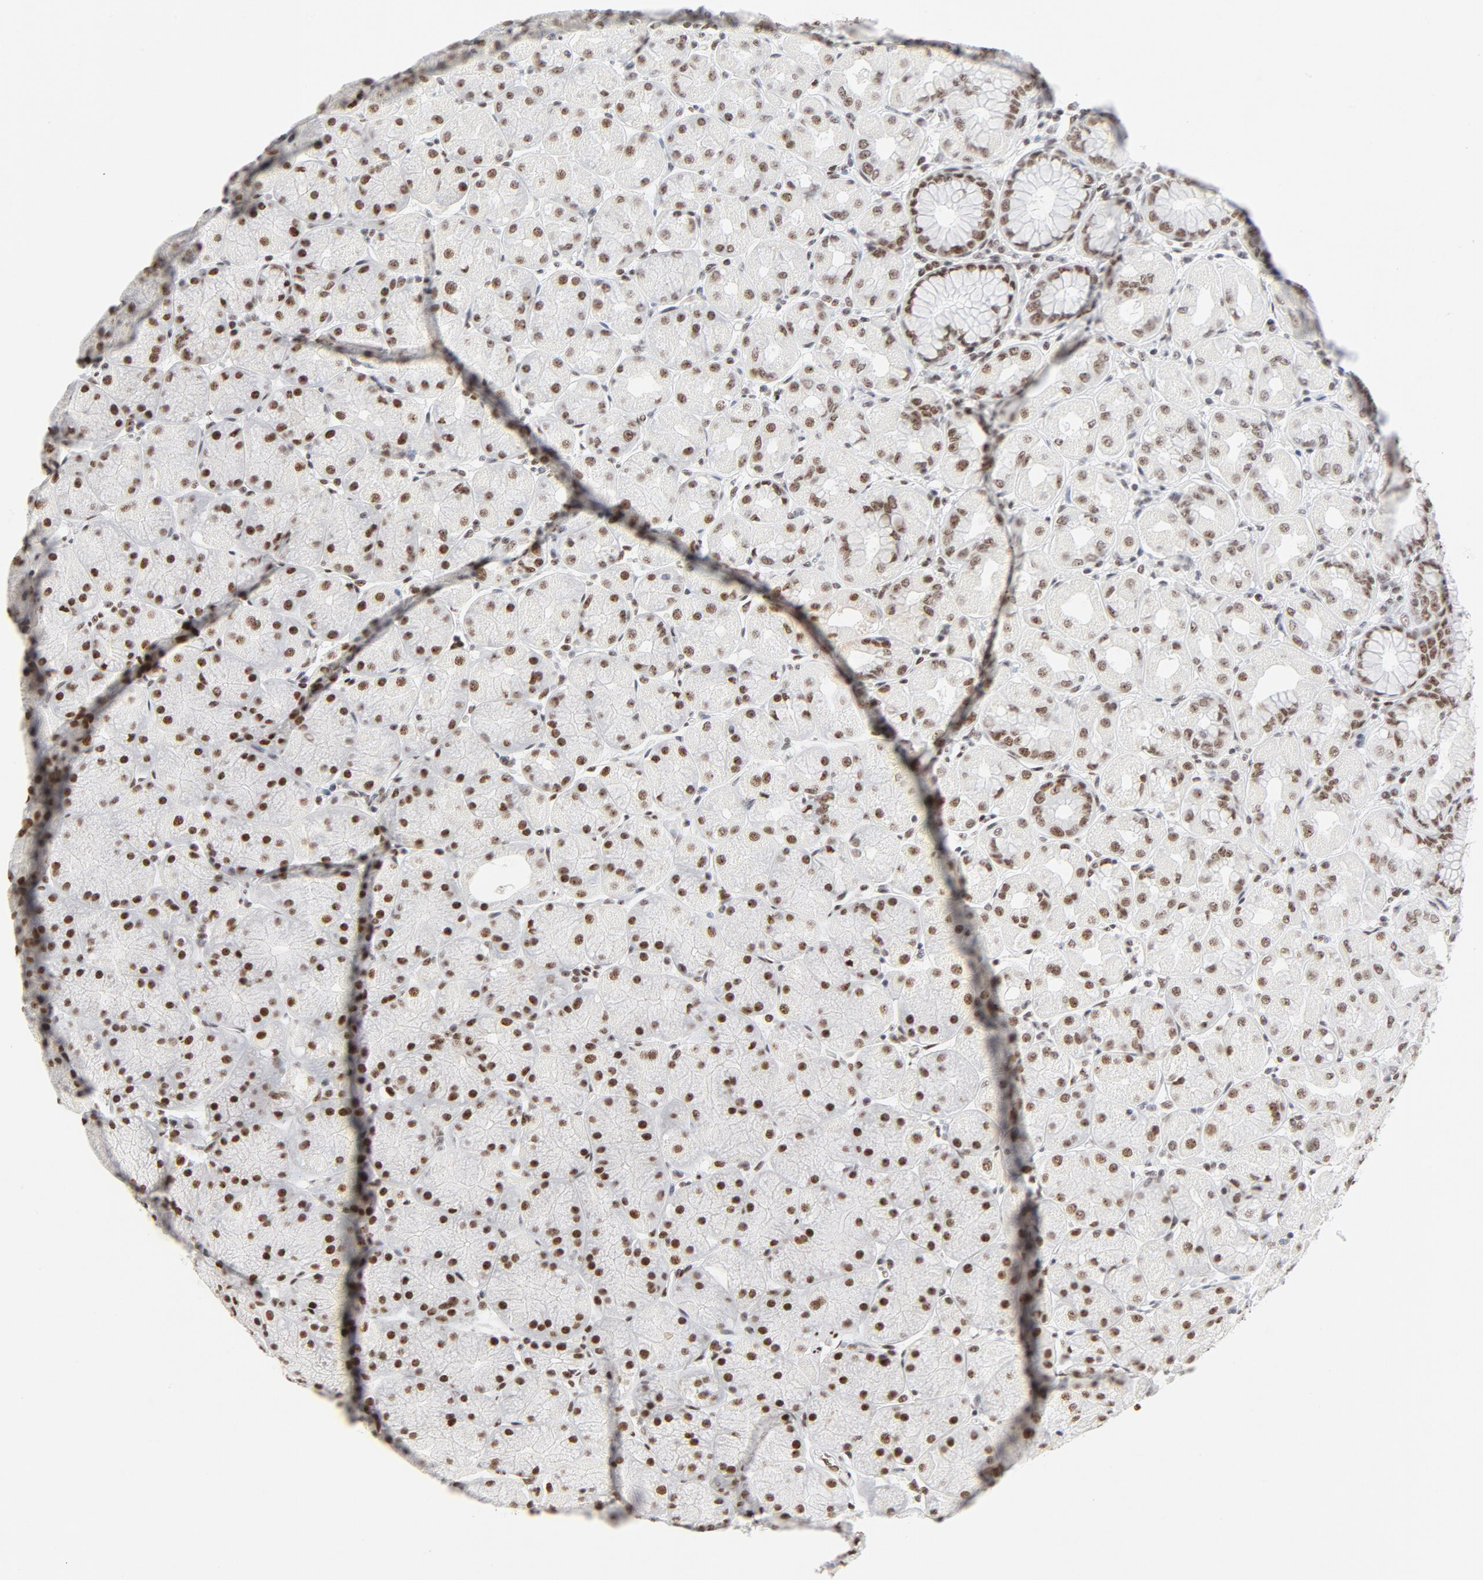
{"staining": {"intensity": "moderate", "quantity": ">75%", "location": "nuclear"}, "tissue": "stomach", "cell_type": "Glandular cells", "image_type": "normal", "snomed": [{"axis": "morphology", "description": "Normal tissue, NOS"}, {"axis": "topography", "description": "Stomach, upper"}], "caption": "Human stomach stained with a brown dye reveals moderate nuclear positive positivity in approximately >75% of glandular cells.", "gene": "GTF2H1", "patient": {"sex": "female", "age": 56}}